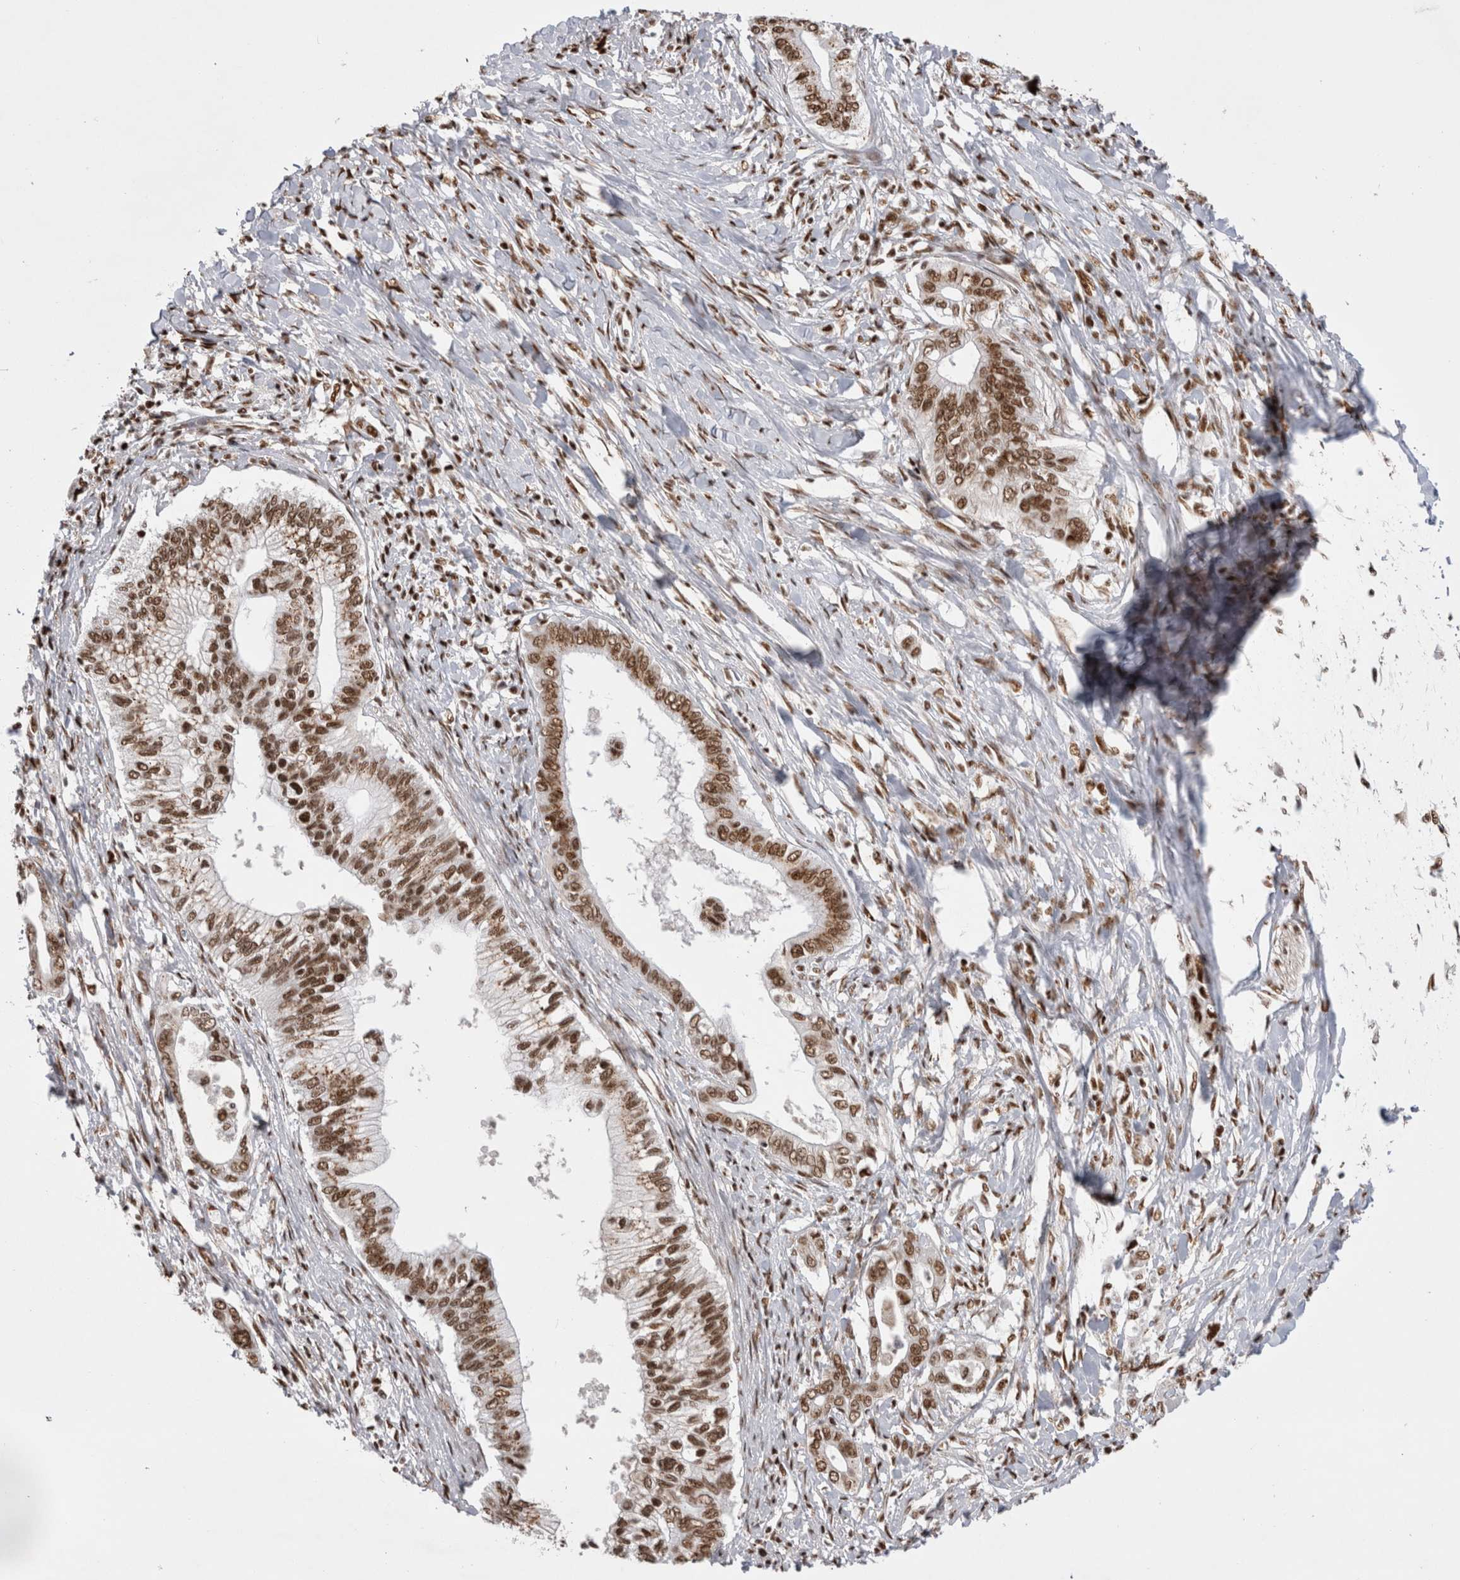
{"staining": {"intensity": "moderate", "quantity": ">75%", "location": "nuclear"}, "tissue": "pancreatic cancer", "cell_type": "Tumor cells", "image_type": "cancer", "snomed": [{"axis": "morphology", "description": "Normal tissue, NOS"}, {"axis": "morphology", "description": "Adenocarcinoma, NOS"}, {"axis": "topography", "description": "Pancreas"}, {"axis": "topography", "description": "Peripheral nerve tissue"}], "caption": "Pancreatic cancer (adenocarcinoma) stained with immunohistochemistry (IHC) exhibits moderate nuclear expression in about >75% of tumor cells.", "gene": "EYA2", "patient": {"sex": "male", "age": 59}}